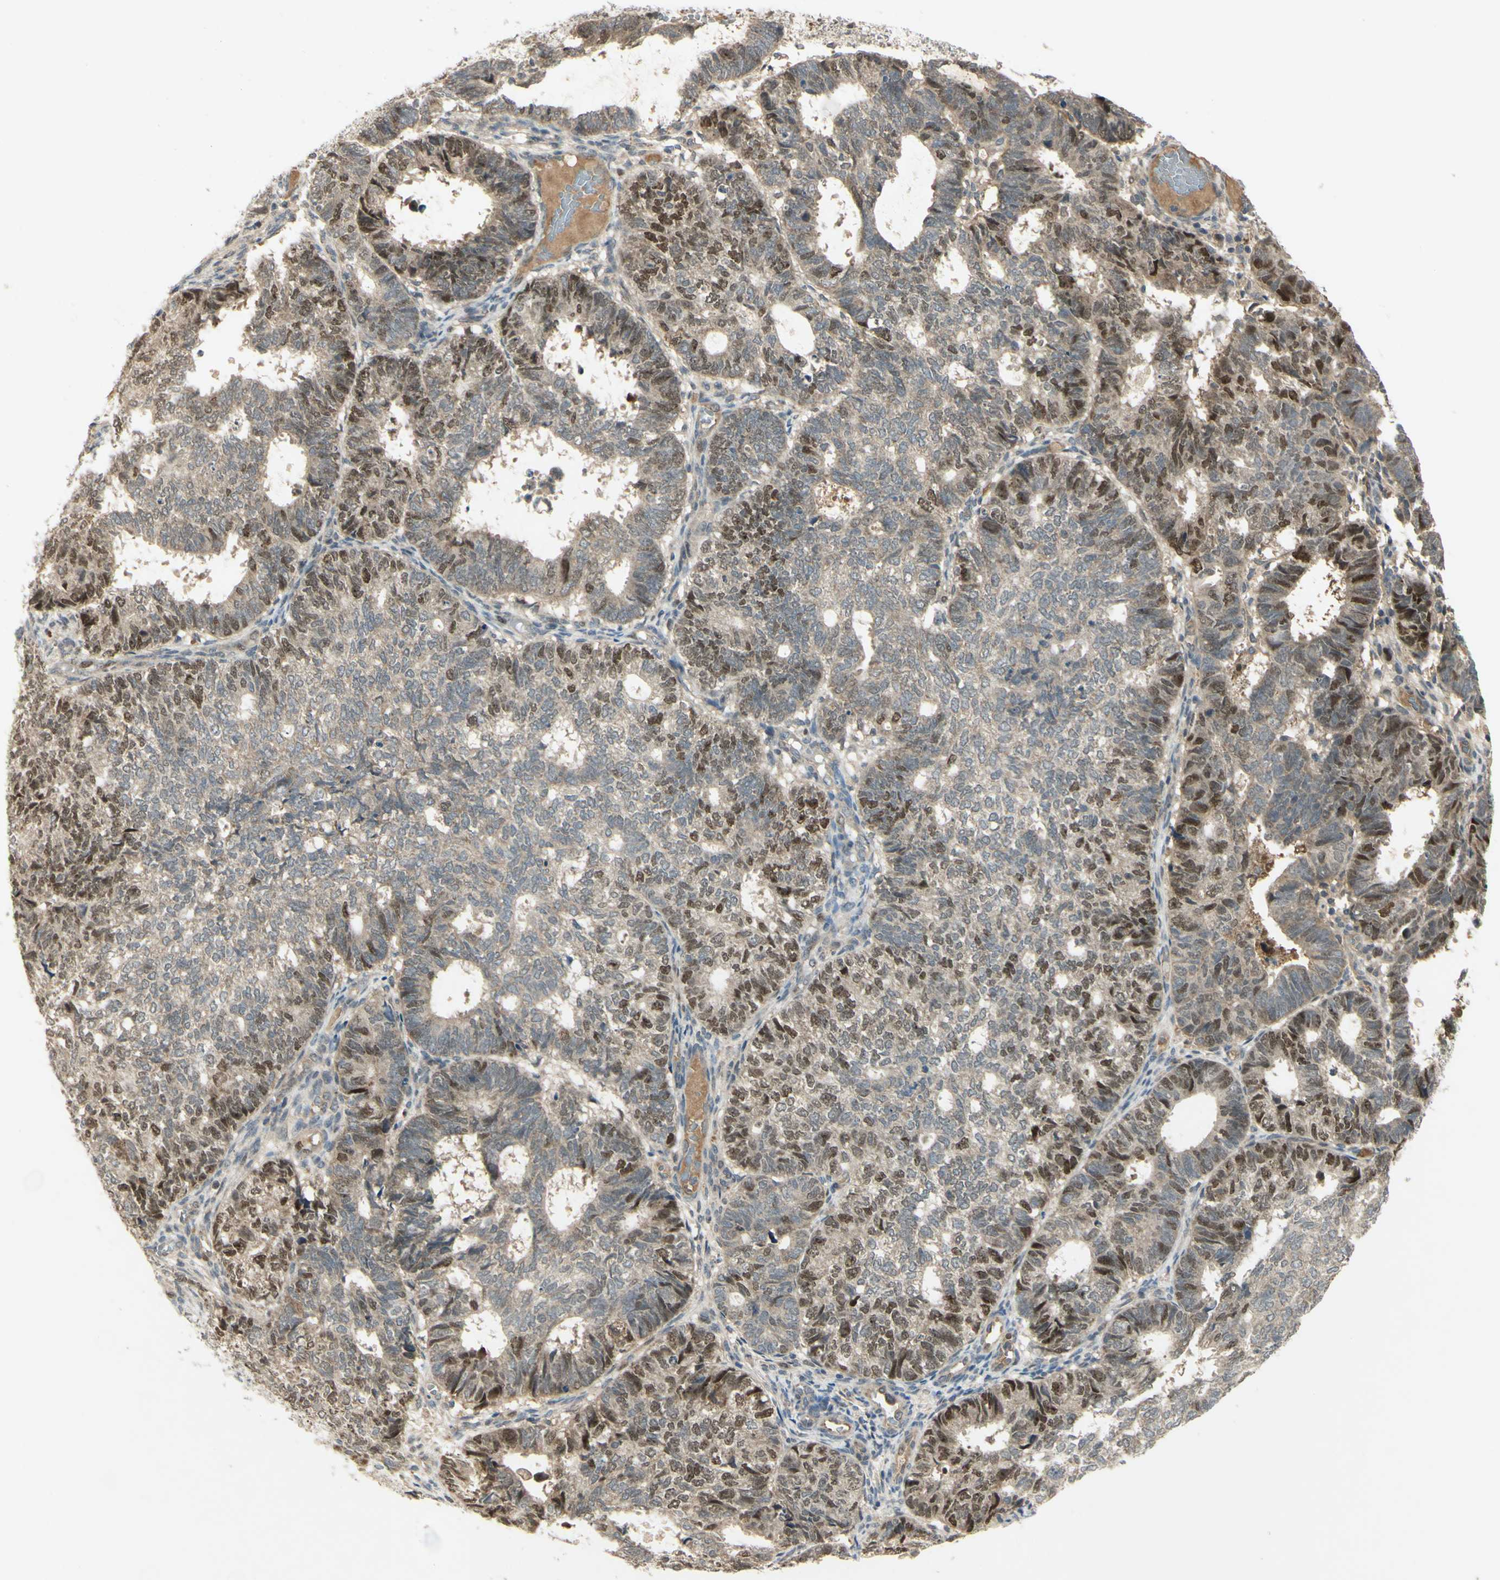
{"staining": {"intensity": "moderate", "quantity": "<25%", "location": "nuclear"}, "tissue": "endometrial cancer", "cell_type": "Tumor cells", "image_type": "cancer", "snomed": [{"axis": "morphology", "description": "Adenocarcinoma, NOS"}, {"axis": "topography", "description": "Uterus"}], "caption": "Protein expression by IHC demonstrates moderate nuclear positivity in about <25% of tumor cells in endometrial cancer. (Brightfield microscopy of DAB IHC at high magnification).", "gene": "RAD18", "patient": {"sex": "female", "age": 60}}